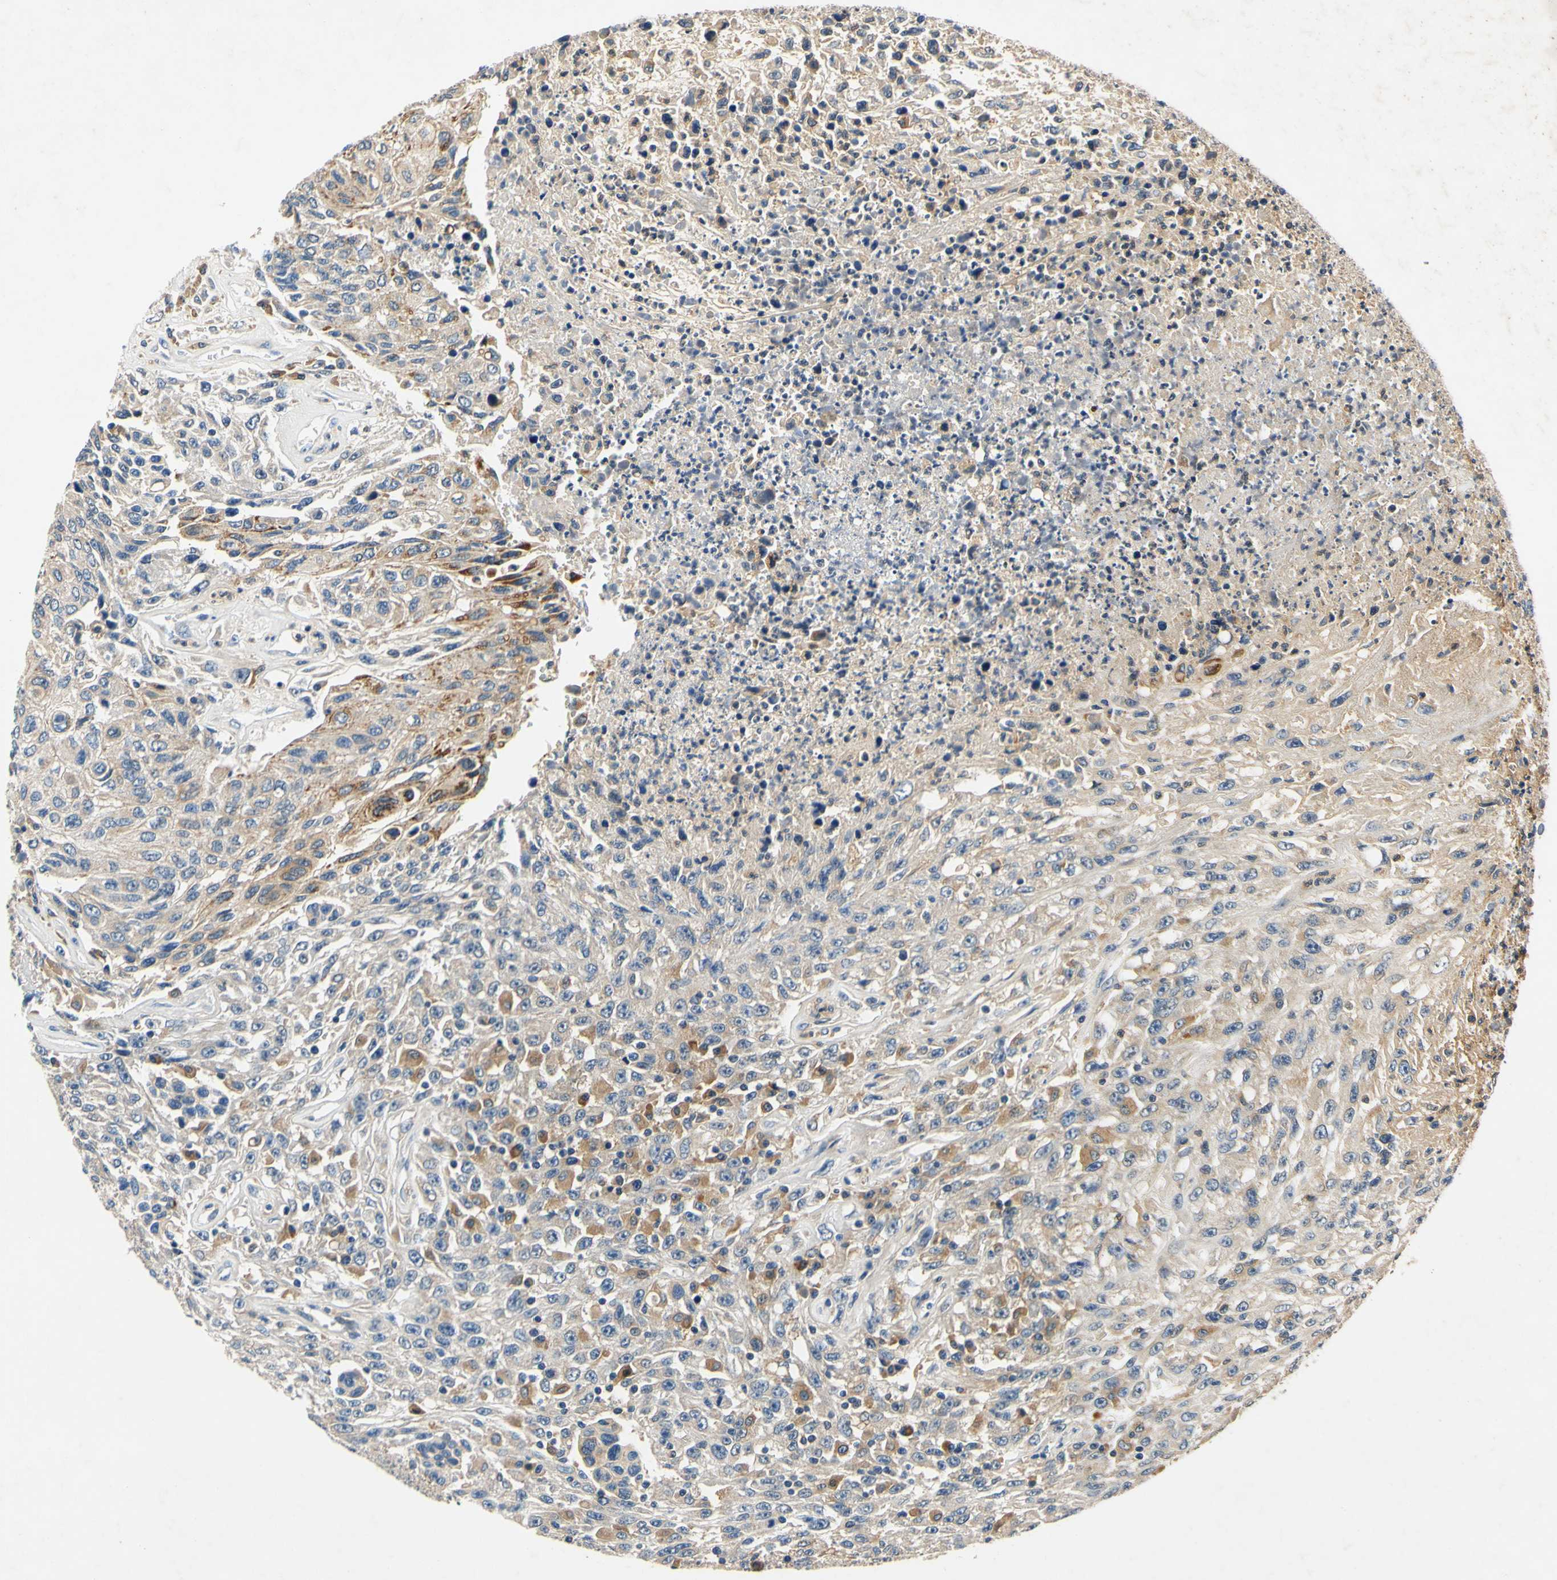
{"staining": {"intensity": "moderate", "quantity": "<25%", "location": "cytoplasmic/membranous"}, "tissue": "urothelial cancer", "cell_type": "Tumor cells", "image_type": "cancer", "snomed": [{"axis": "morphology", "description": "Urothelial carcinoma, High grade"}, {"axis": "topography", "description": "Urinary bladder"}], "caption": "This image displays IHC staining of urothelial cancer, with low moderate cytoplasmic/membranous staining in approximately <25% of tumor cells.", "gene": "PLA2G4A", "patient": {"sex": "male", "age": 66}}